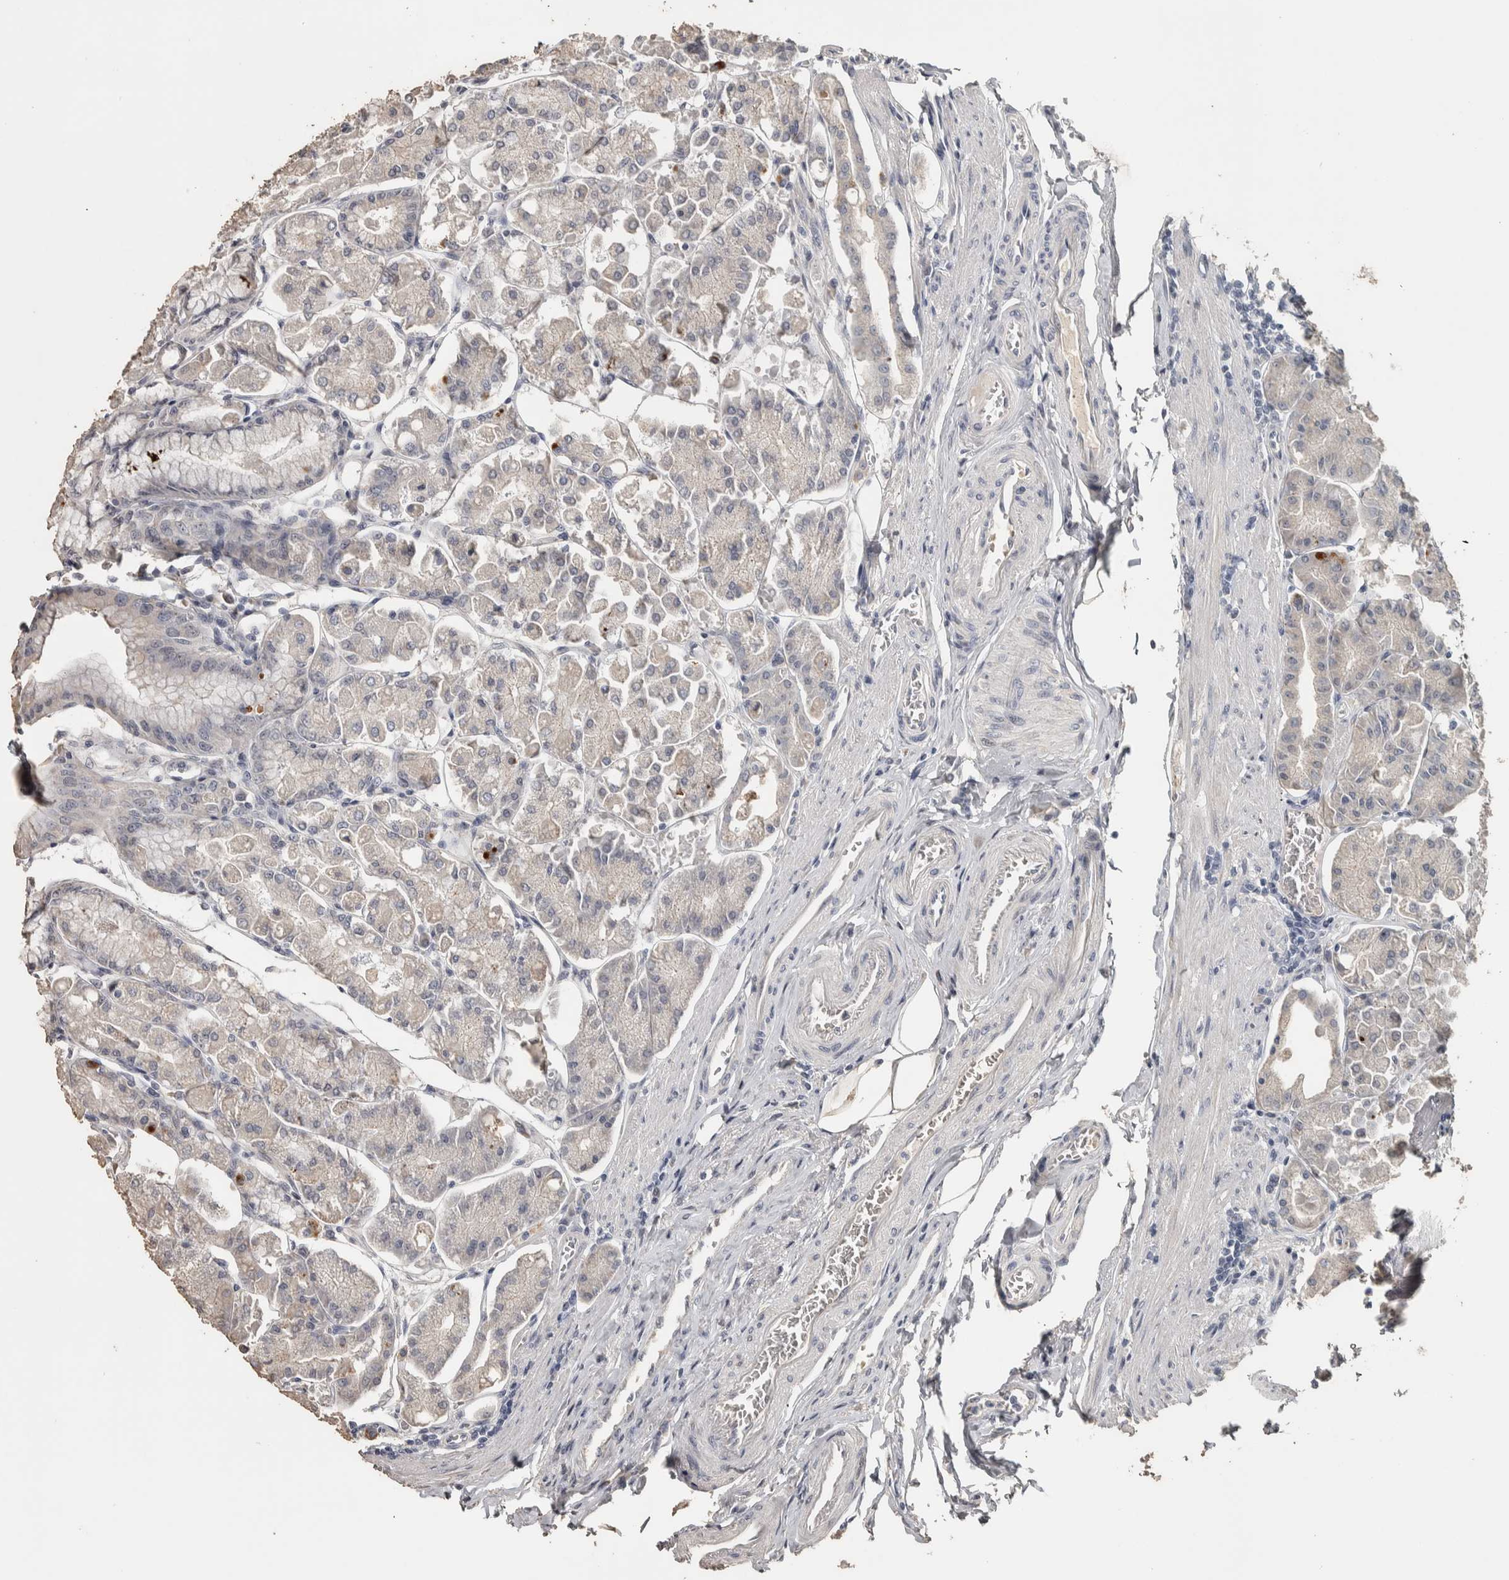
{"staining": {"intensity": "weak", "quantity": "<25%", "location": "cytoplasmic/membranous"}, "tissue": "stomach", "cell_type": "Glandular cells", "image_type": "normal", "snomed": [{"axis": "morphology", "description": "Normal tissue, NOS"}, {"axis": "topography", "description": "Stomach, lower"}], "caption": "DAB immunohistochemical staining of benign human stomach shows no significant expression in glandular cells. (DAB immunohistochemistry (IHC) visualized using brightfield microscopy, high magnification).", "gene": "NECAB1", "patient": {"sex": "male", "age": 71}}